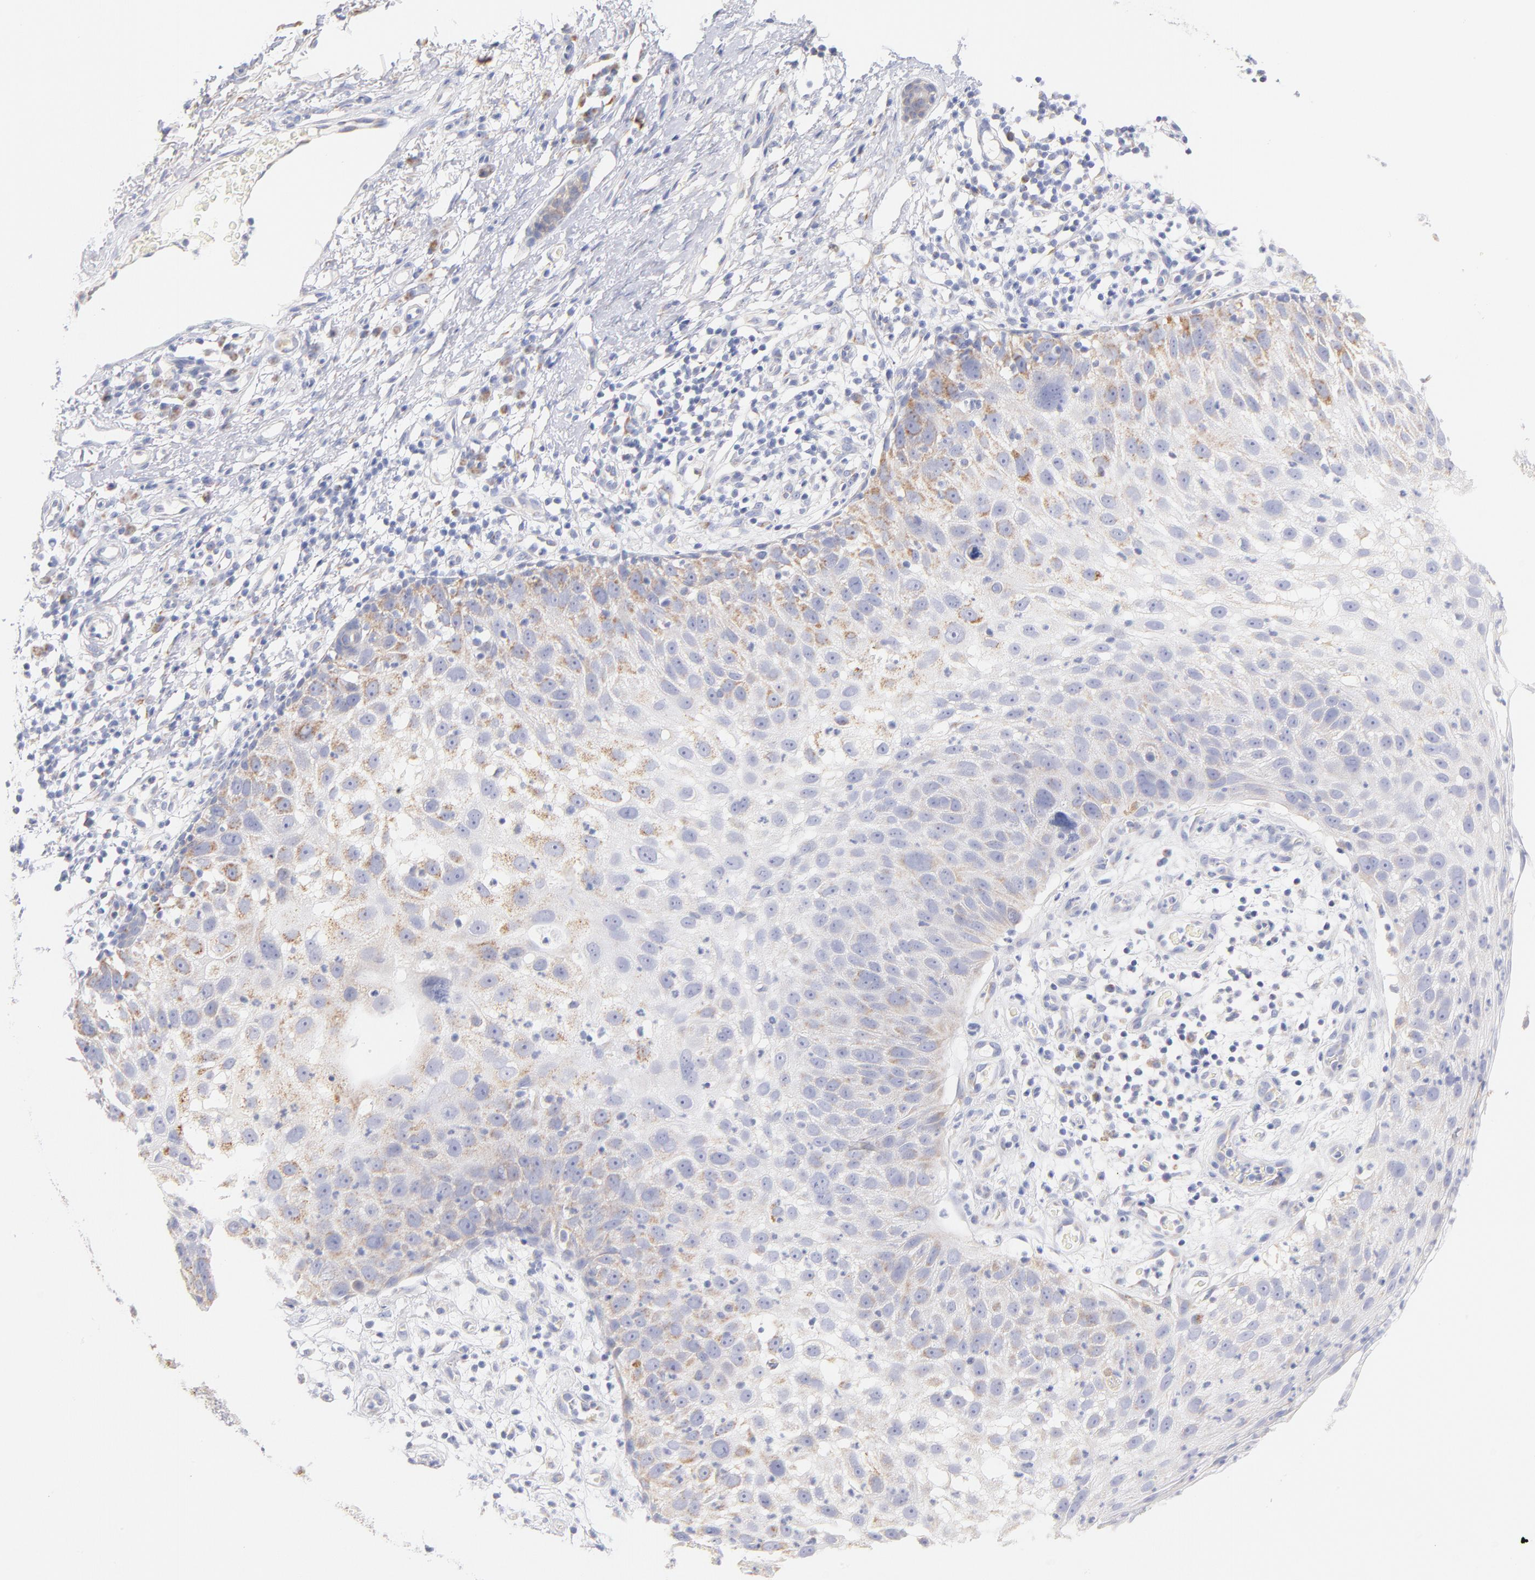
{"staining": {"intensity": "weak", "quantity": "25%-75%", "location": "cytoplasmic/membranous"}, "tissue": "skin cancer", "cell_type": "Tumor cells", "image_type": "cancer", "snomed": [{"axis": "morphology", "description": "Squamous cell carcinoma, NOS"}, {"axis": "topography", "description": "Skin"}], "caption": "IHC (DAB) staining of squamous cell carcinoma (skin) shows weak cytoplasmic/membranous protein expression in about 25%-75% of tumor cells. The protein of interest is stained brown, and the nuclei are stained in blue (DAB (3,3'-diaminobenzidine) IHC with brightfield microscopy, high magnification).", "gene": "AIFM1", "patient": {"sex": "male", "age": 87}}